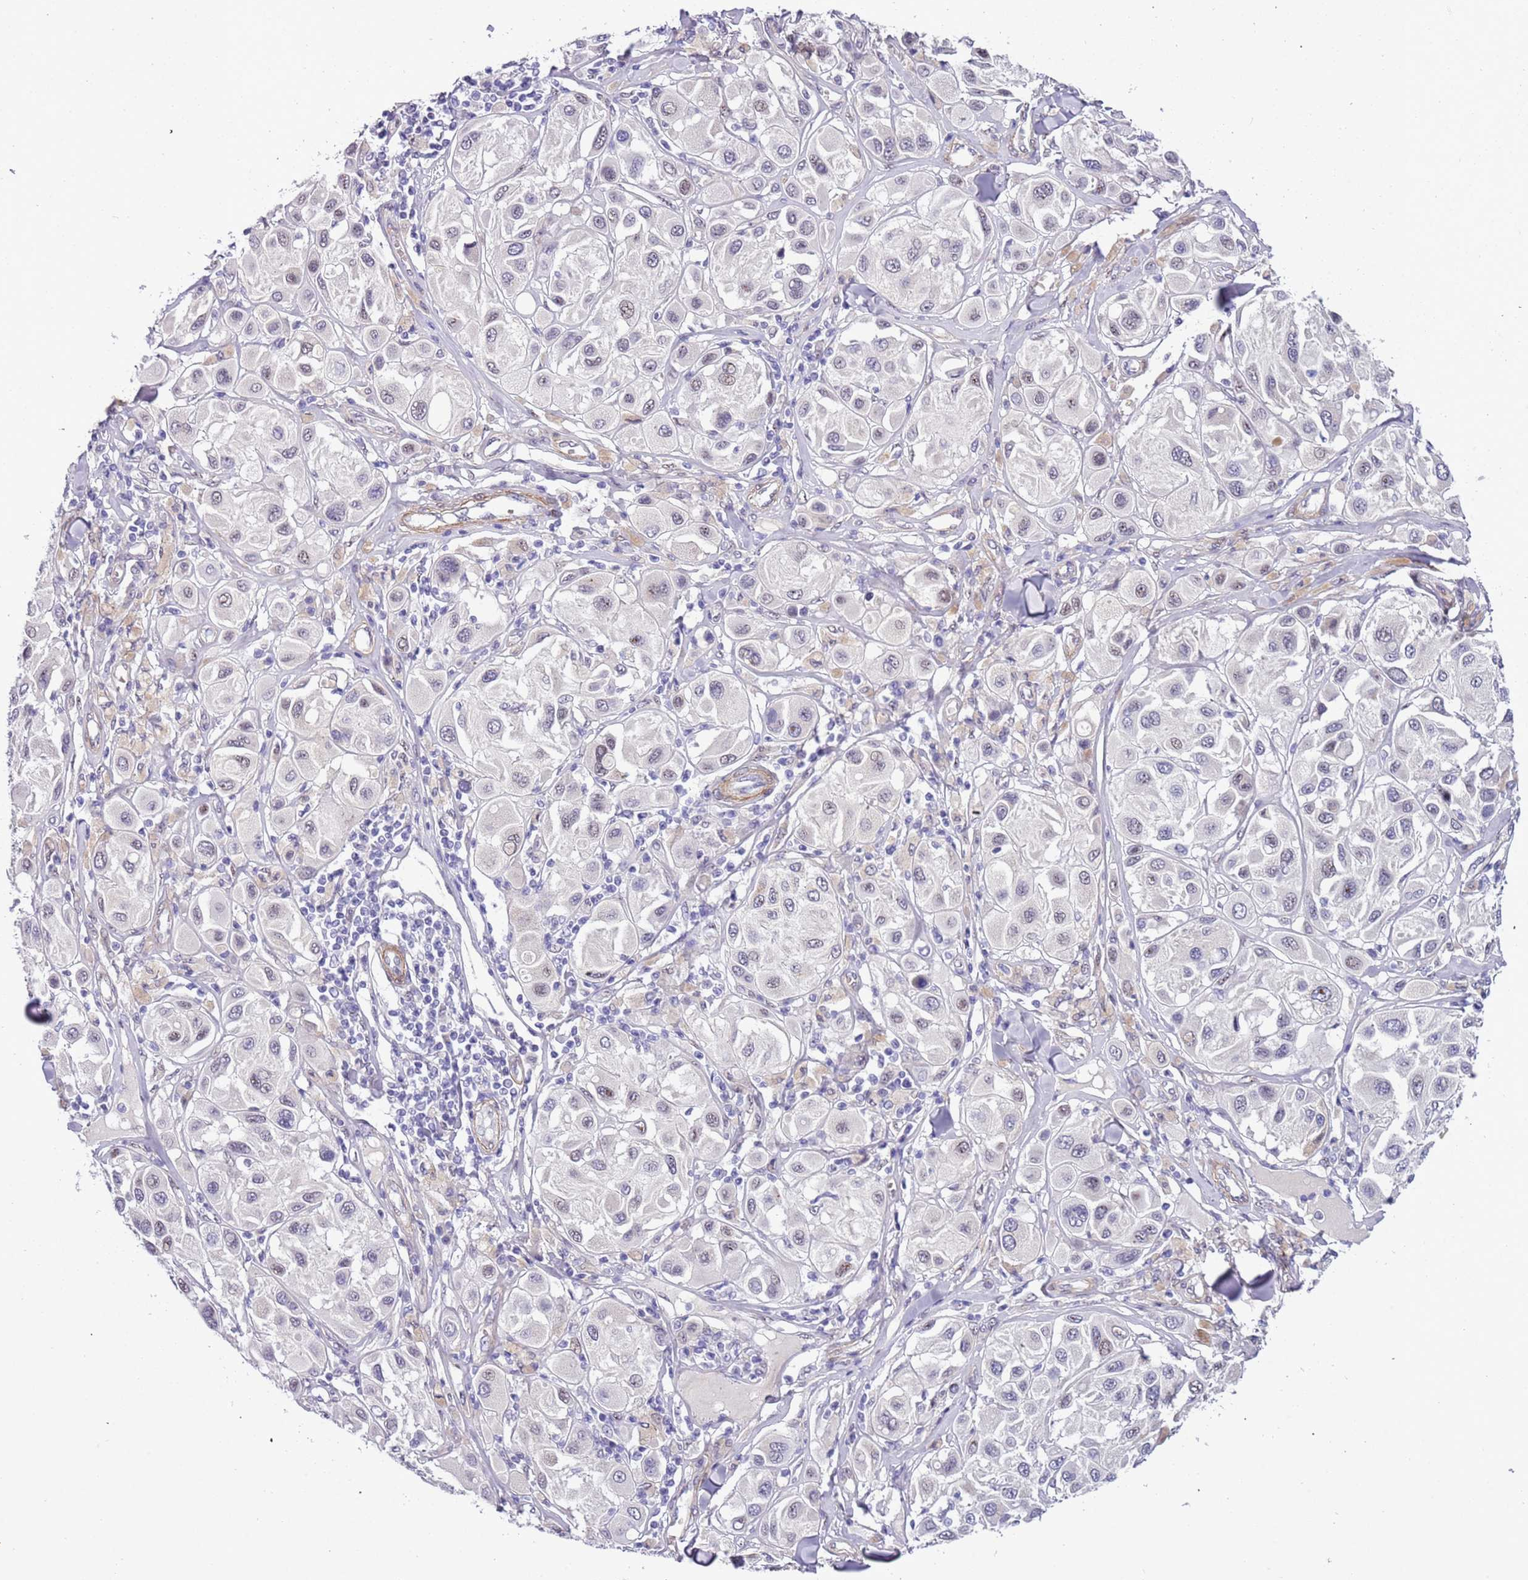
{"staining": {"intensity": "negative", "quantity": "none", "location": "none"}, "tissue": "melanoma", "cell_type": "Tumor cells", "image_type": "cancer", "snomed": [{"axis": "morphology", "description": "Malignant melanoma, Metastatic site"}, {"axis": "topography", "description": "Skin"}], "caption": "Immunohistochemistry of melanoma reveals no expression in tumor cells.", "gene": "PLEKHH1", "patient": {"sex": "male", "age": 41}}